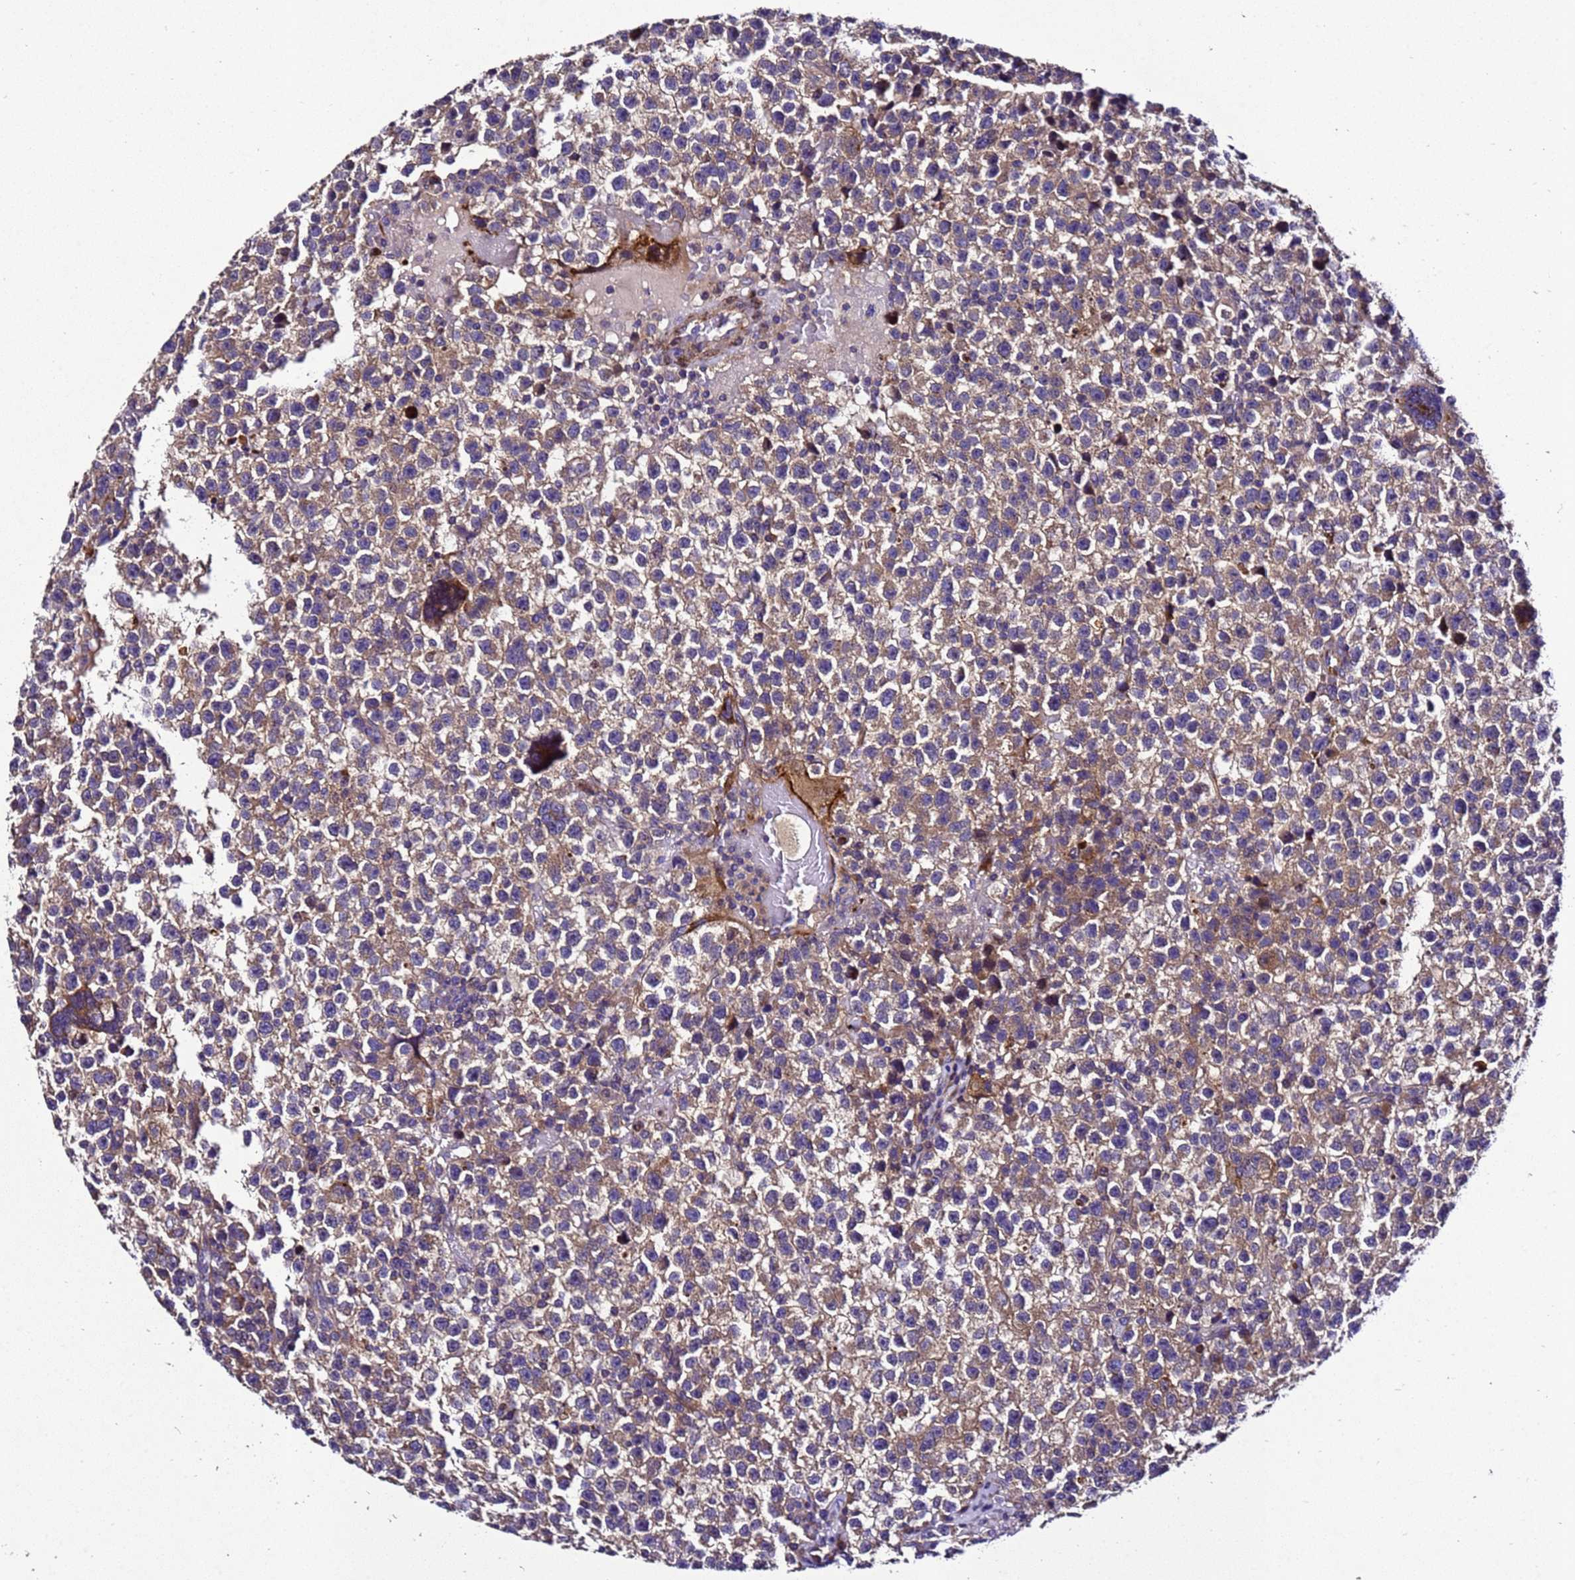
{"staining": {"intensity": "moderate", "quantity": ">75%", "location": "cytoplasmic/membranous"}, "tissue": "testis cancer", "cell_type": "Tumor cells", "image_type": "cancer", "snomed": [{"axis": "morphology", "description": "Seminoma, NOS"}, {"axis": "topography", "description": "Testis"}], "caption": "Protein staining by immunohistochemistry exhibits moderate cytoplasmic/membranous expression in approximately >75% of tumor cells in testis cancer.", "gene": "ZNF417", "patient": {"sex": "male", "age": 22}}